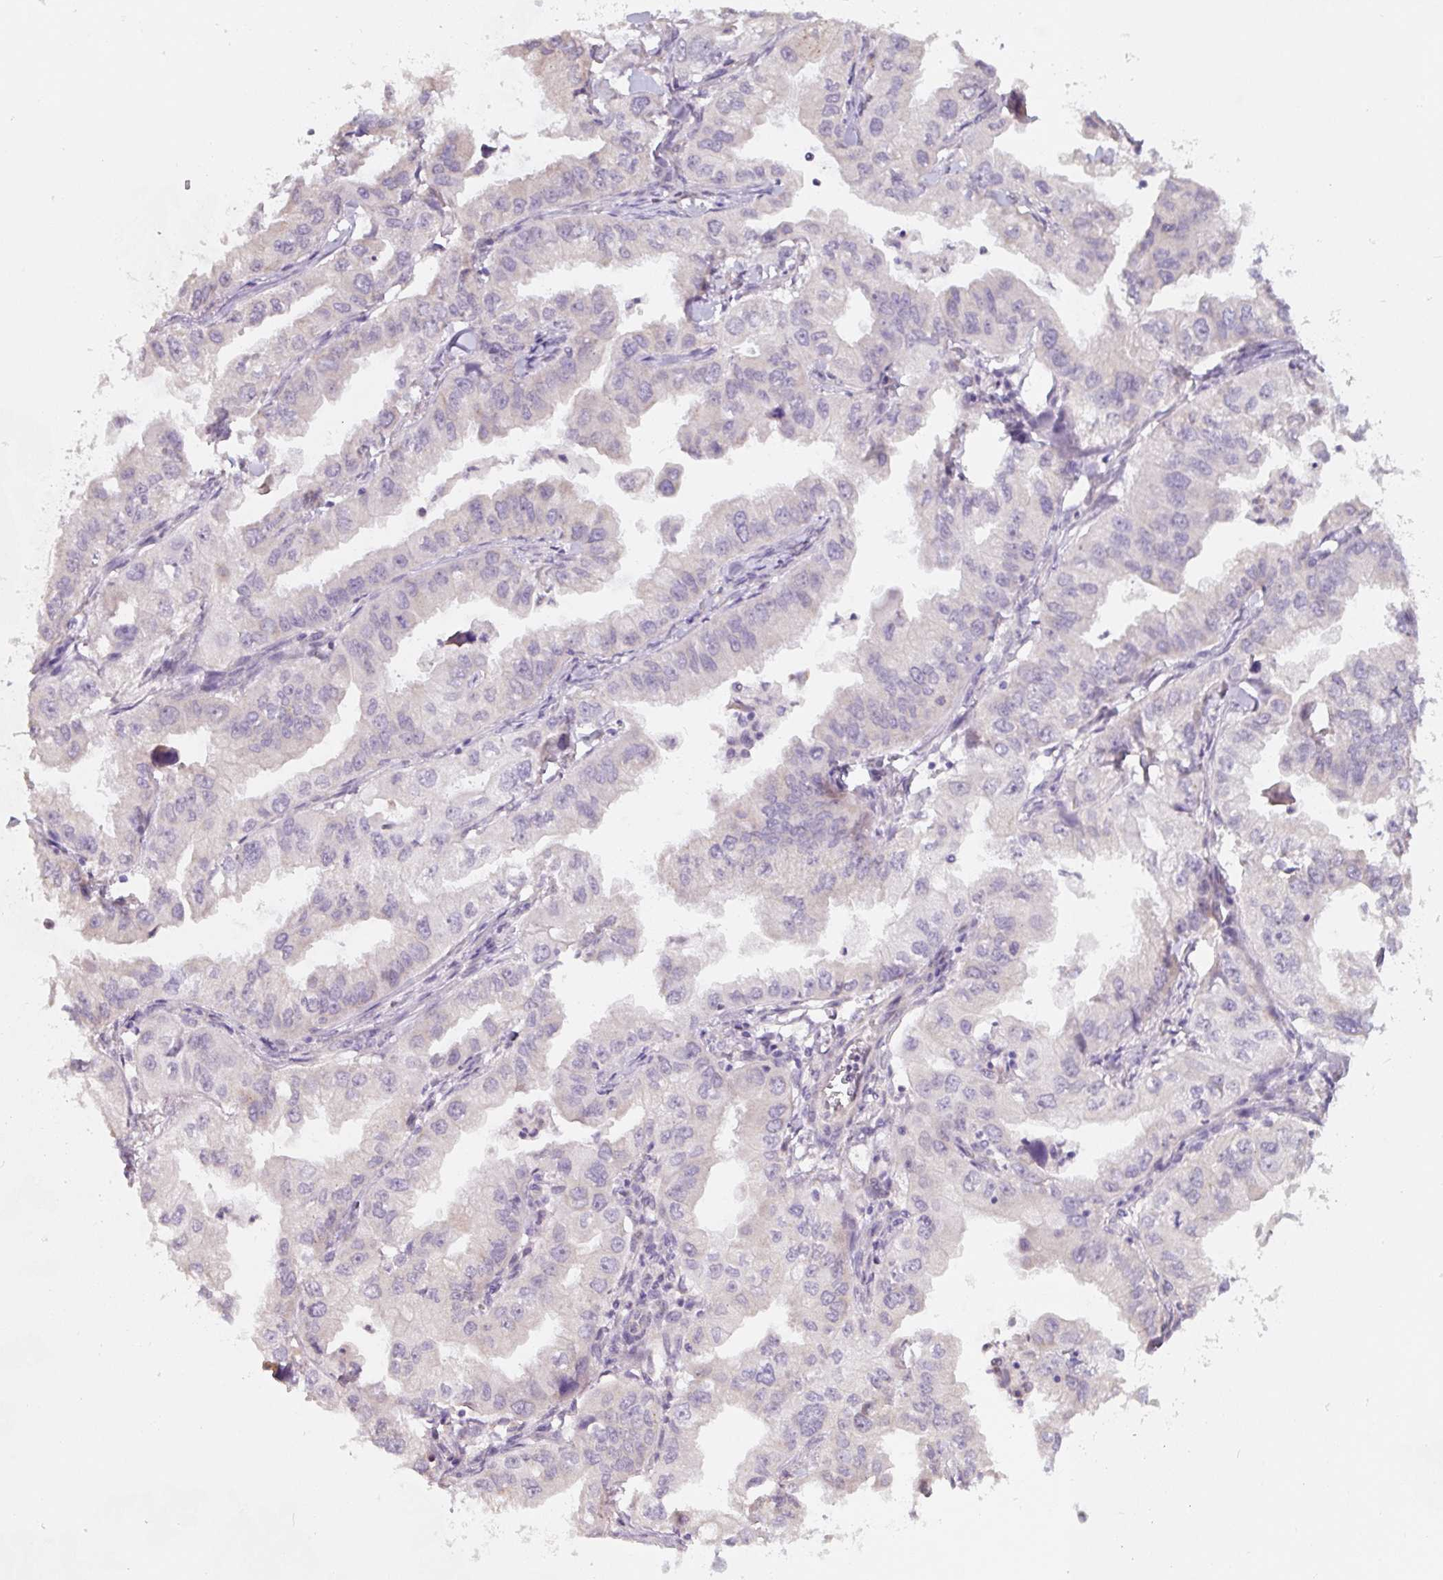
{"staining": {"intensity": "negative", "quantity": "none", "location": "none"}, "tissue": "lung cancer", "cell_type": "Tumor cells", "image_type": "cancer", "snomed": [{"axis": "morphology", "description": "Adenocarcinoma, NOS"}, {"axis": "topography", "description": "Lung"}], "caption": "Immunohistochemistry (IHC) of lung cancer (adenocarcinoma) shows no positivity in tumor cells. (DAB IHC, high magnification).", "gene": "ASRGL1", "patient": {"sex": "male", "age": 48}}